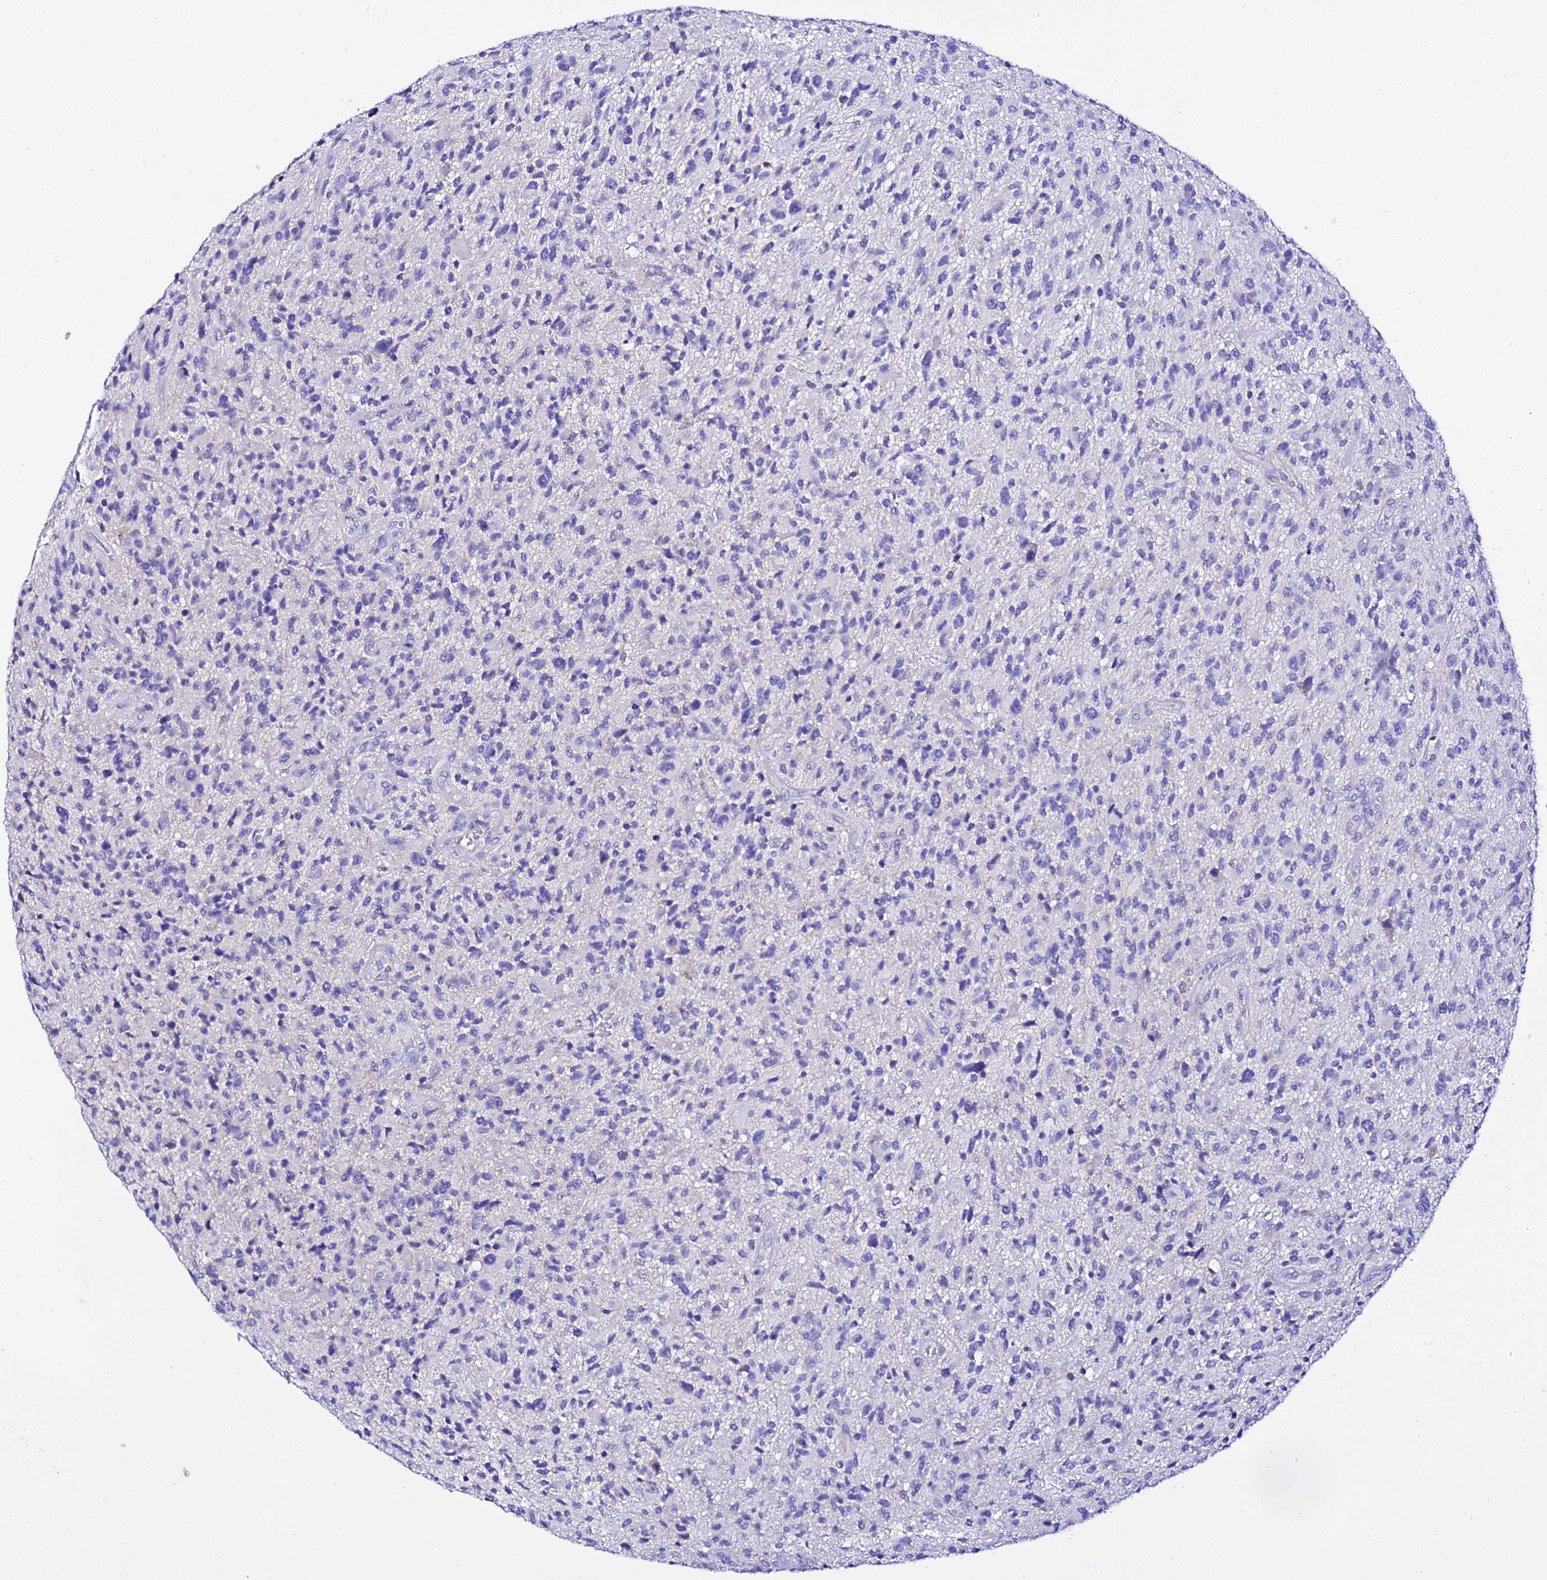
{"staining": {"intensity": "negative", "quantity": "none", "location": "none"}, "tissue": "glioma", "cell_type": "Tumor cells", "image_type": "cancer", "snomed": [{"axis": "morphology", "description": "Glioma, malignant, High grade"}, {"axis": "topography", "description": "Brain"}], "caption": "Tumor cells are negative for protein expression in human glioma.", "gene": "TMEM117", "patient": {"sex": "male", "age": 47}}